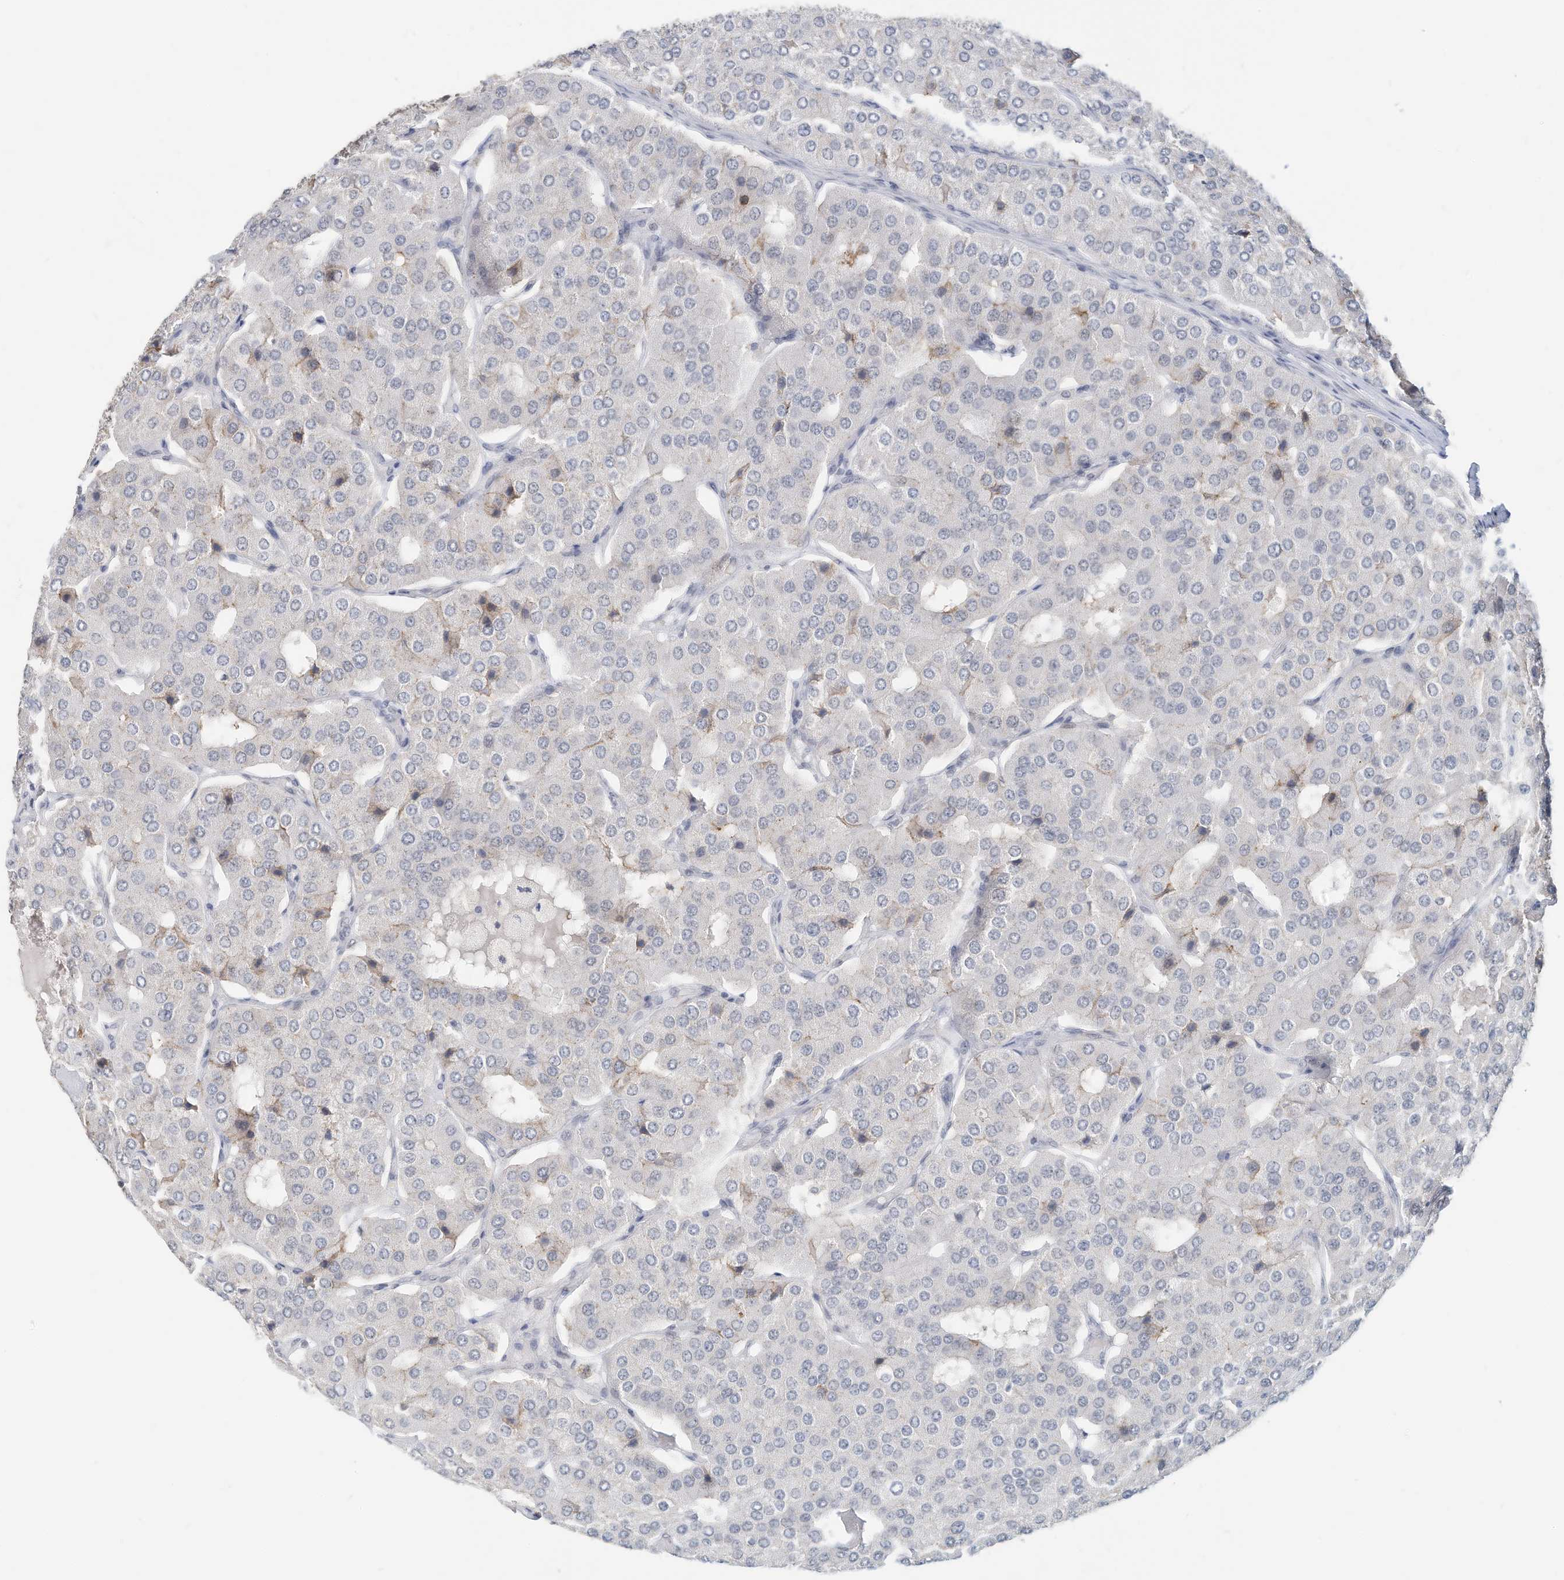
{"staining": {"intensity": "negative", "quantity": "none", "location": "none"}, "tissue": "parathyroid gland", "cell_type": "Glandular cells", "image_type": "normal", "snomed": [{"axis": "morphology", "description": "Normal tissue, NOS"}, {"axis": "morphology", "description": "Adenoma, NOS"}, {"axis": "topography", "description": "Parathyroid gland"}], "caption": "The immunohistochemistry (IHC) image has no significant staining in glandular cells of parathyroid gland.", "gene": "OGT", "patient": {"sex": "female", "age": 86}}